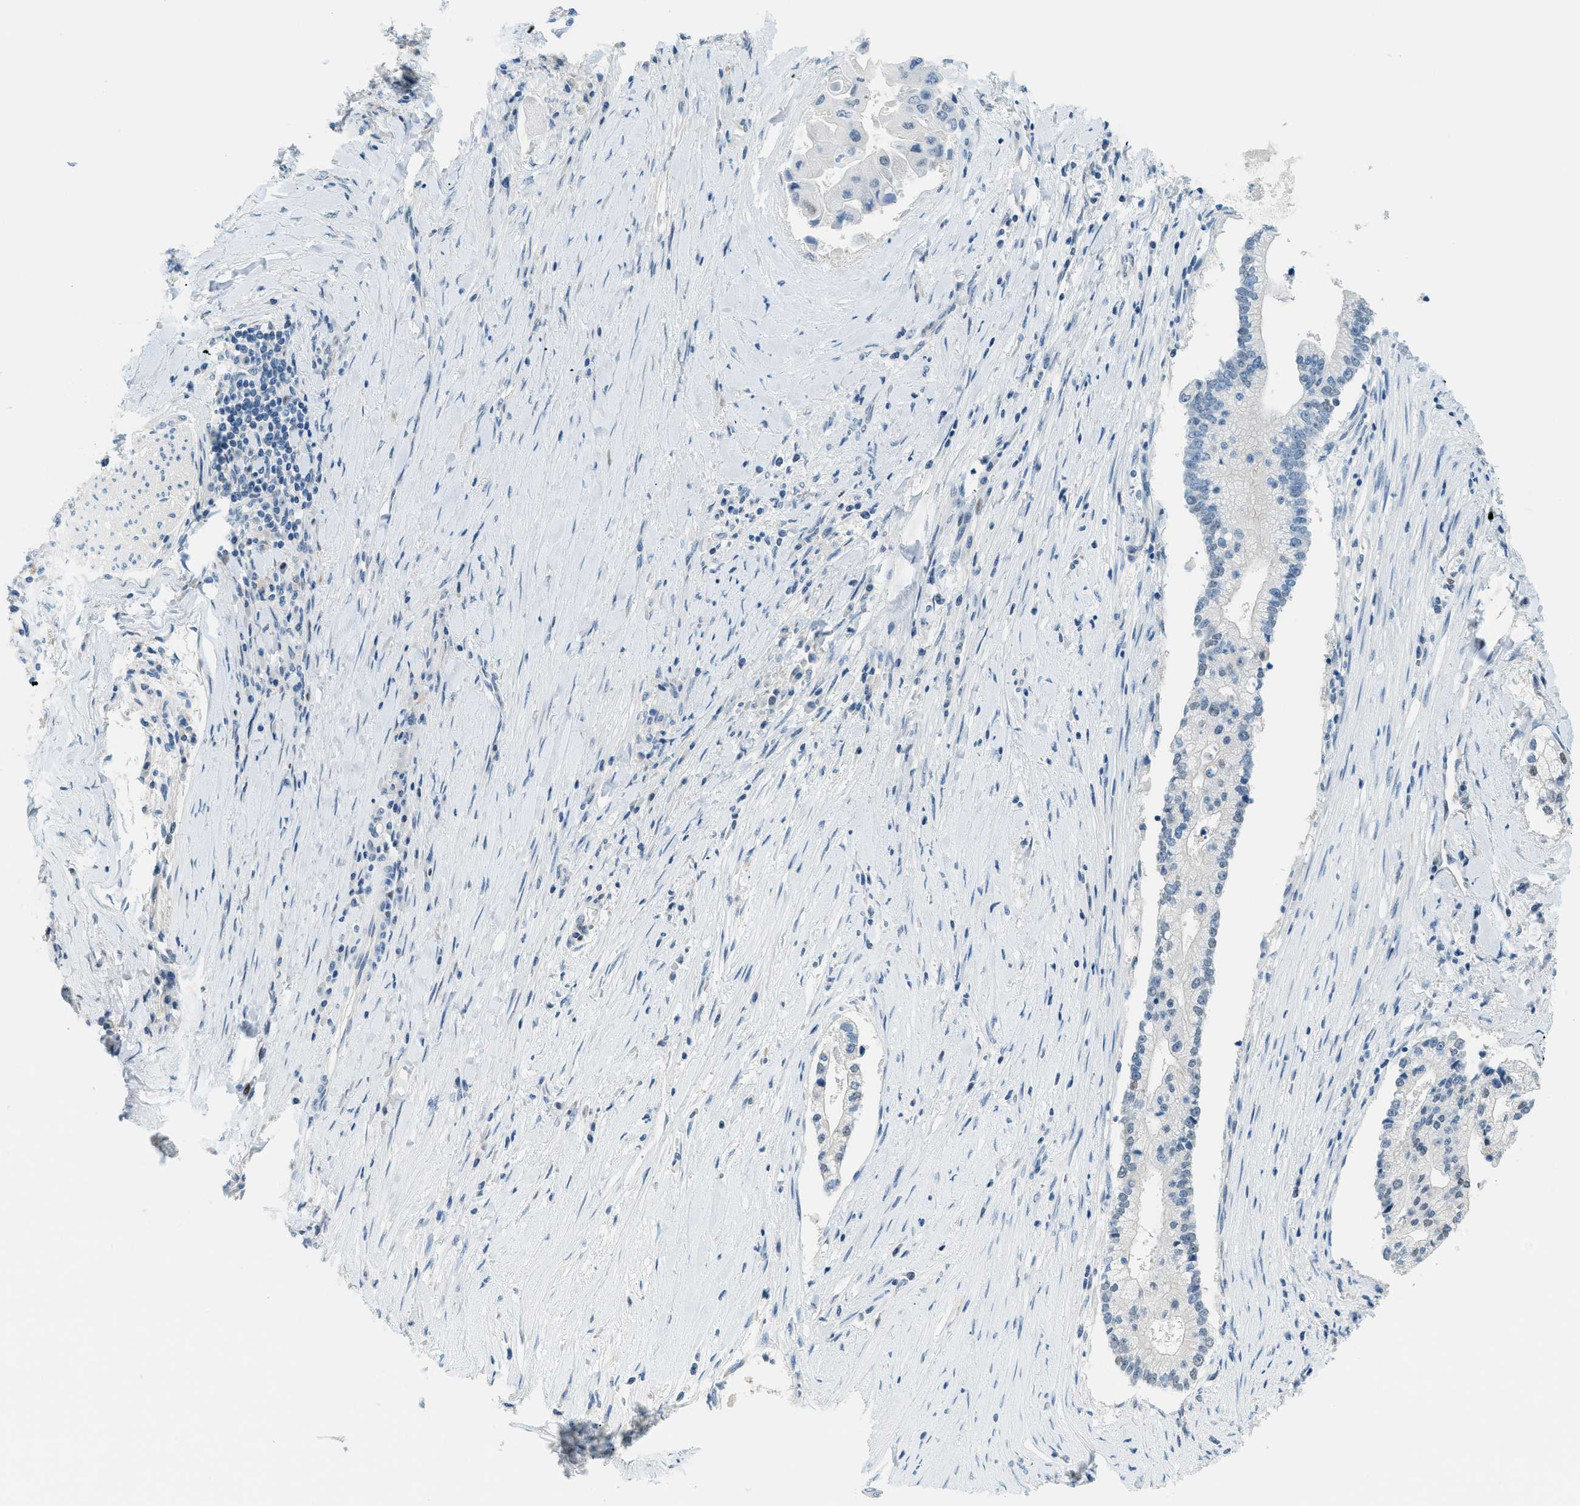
{"staining": {"intensity": "negative", "quantity": "none", "location": "none"}, "tissue": "liver cancer", "cell_type": "Tumor cells", "image_type": "cancer", "snomed": [{"axis": "morphology", "description": "Cholangiocarcinoma"}, {"axis": "topography", "description": "Liver"}], "caption": "Tumor cells are negative for protein expression in human cholangiocarcinoma (liver).", "gene": "CYP4X1", "patient": {"sex": "male", "age": 50}}